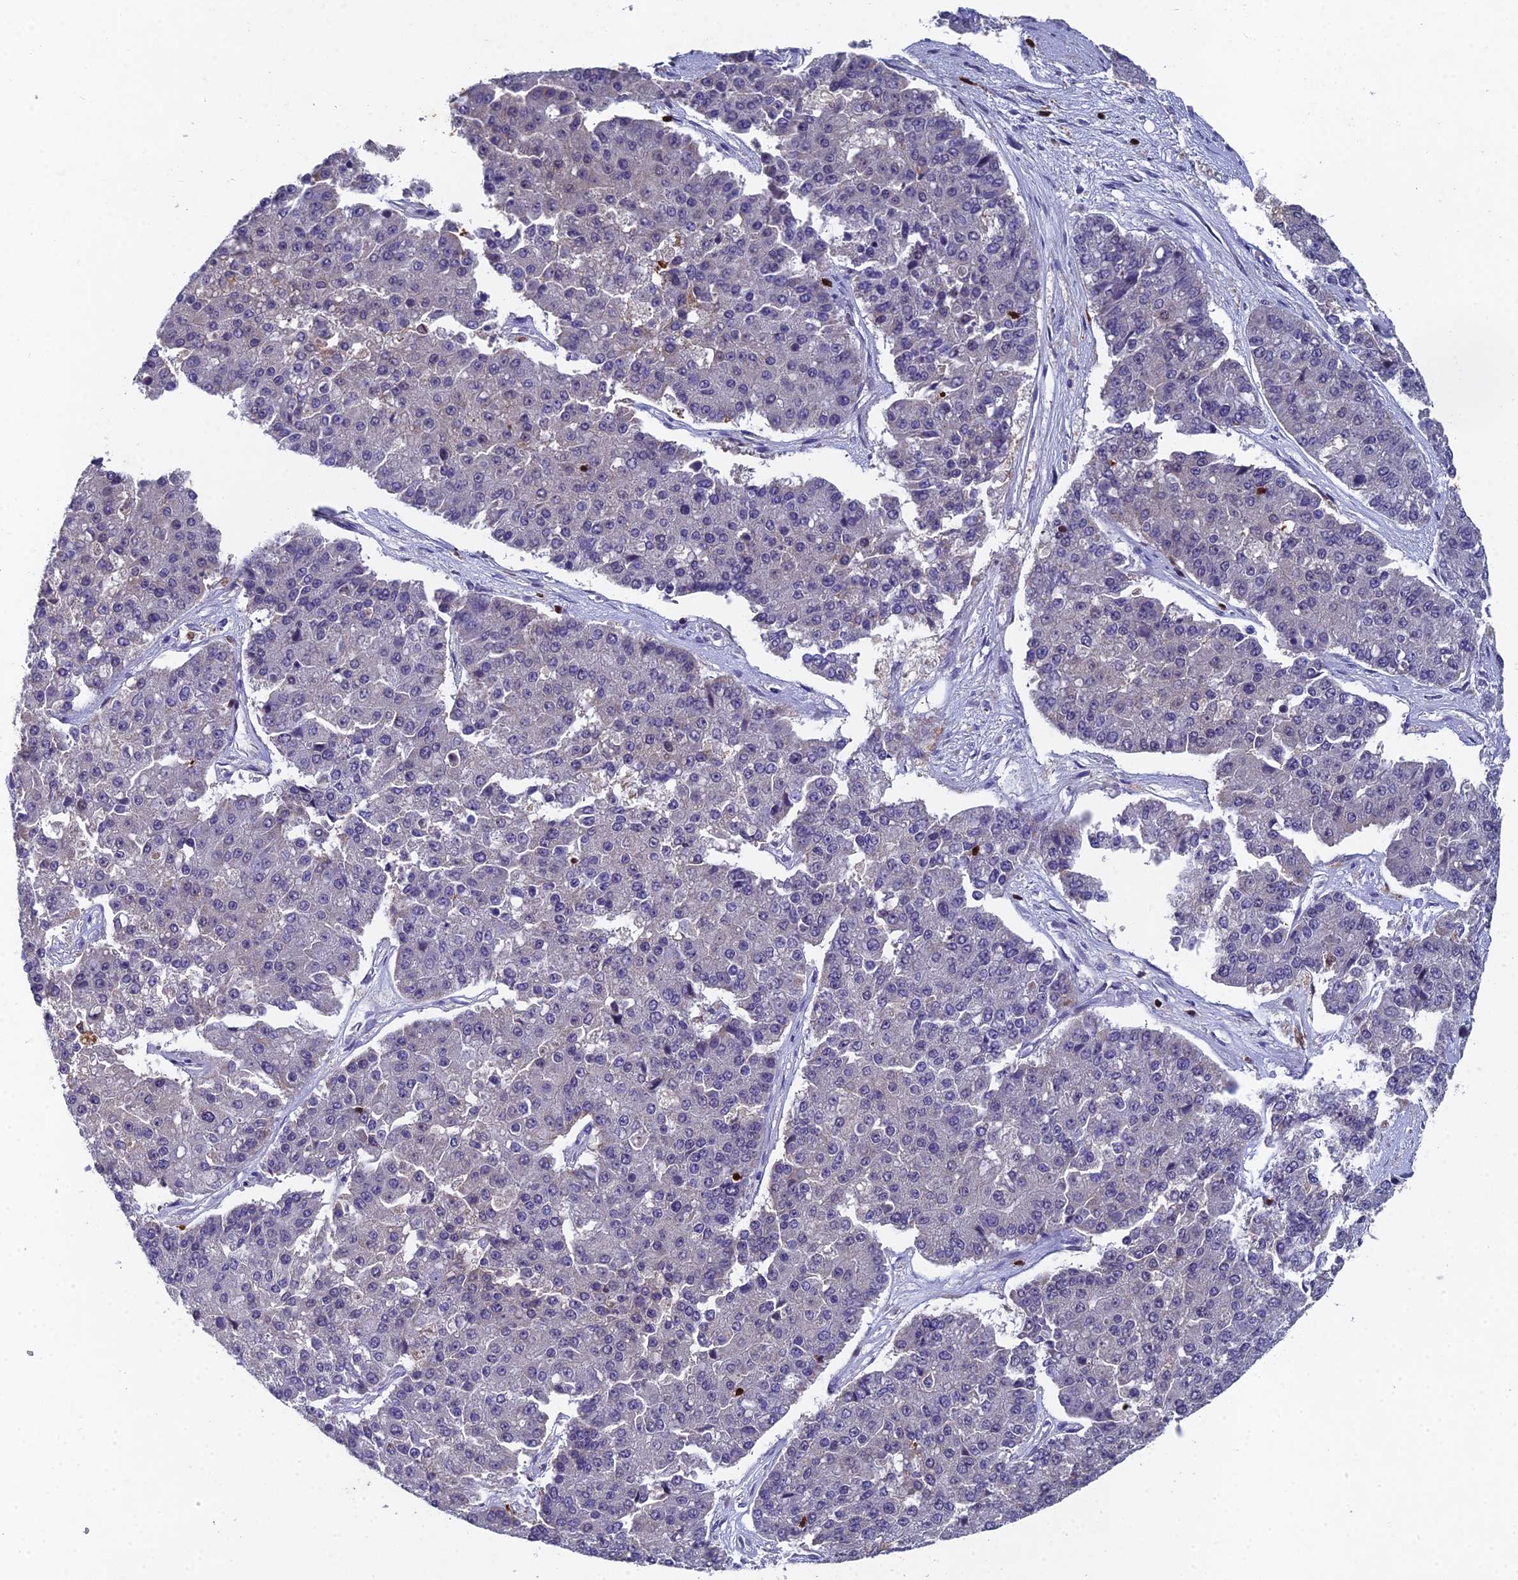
{"staining": {"intensity": "negative", "quantity": "none", "location": "none"}, "tissue": "pancreatic cancer", "cell_type": "Tumor cells", "image_type": "cancer", "snomed": [{"axis": "morphology", "description": "Adenocarcinoma, NOS"}, {"axis": "topography", "description": "Pancreas"}], "caption": "Tumor cells are negative for brown protein staining in adenocarcinoma (pancreatic).", "gene": "GALK2", "patient": {"sex": "male", "age": 50}}